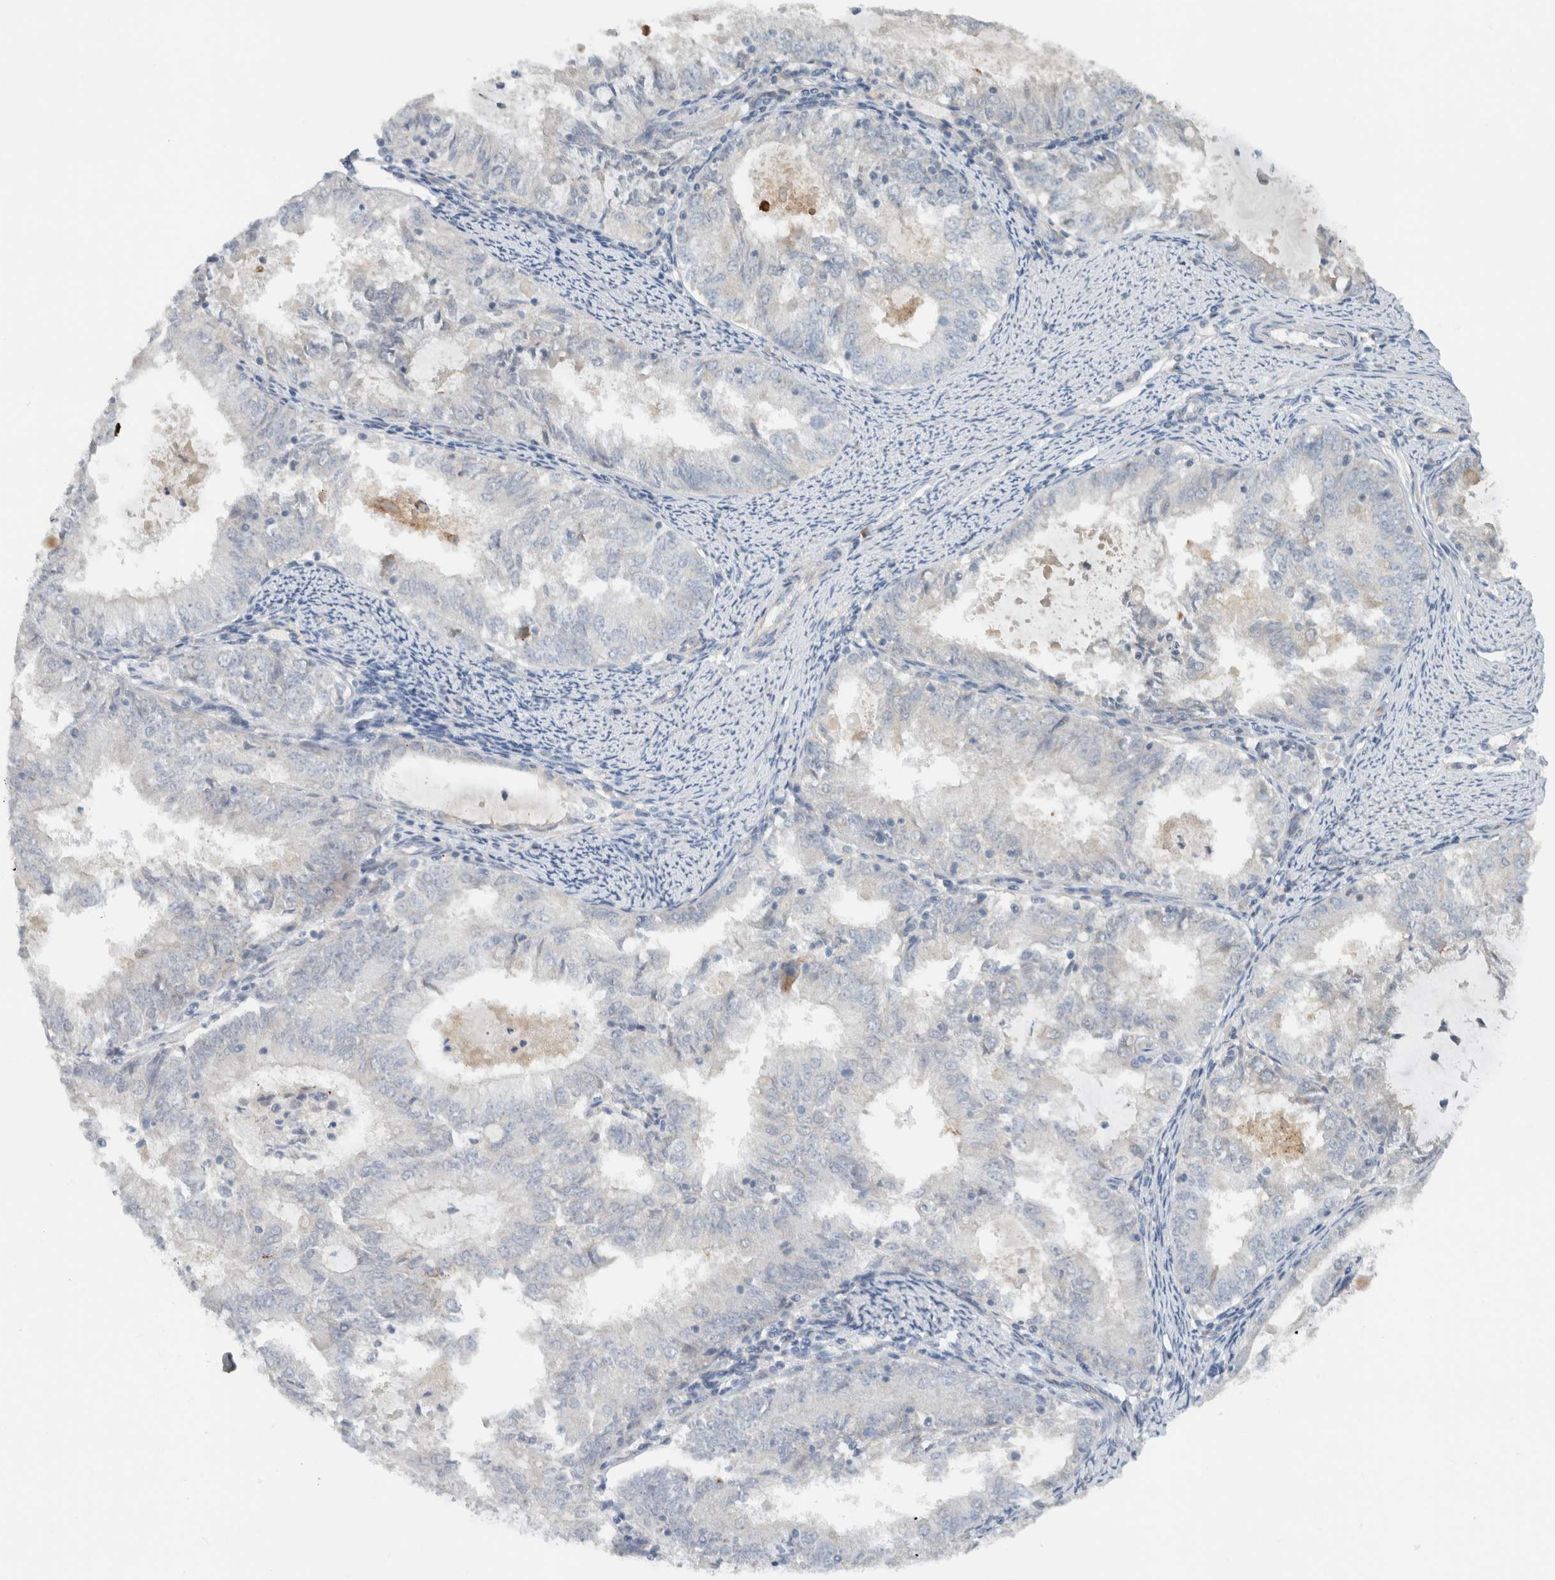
{"staining": {"intensity": "negative", "quantity": "none", "location": "none"}, "tissue": "endometrial cancer", "cell_type": "Tumor cells", "image_type": "cancer", "snomed": [{"axis": "morphology", "description": "Adenocarcinoma, NOS"}, {"axis": "topography", "description": "Endometrium"}], "caption": "Immunohistochemistry (IHC) histopathology image of human adenocarcinoma (endometrial) stained for a protein (brown), which reveals no positivity in tumor cells.", "gene": "ERCC6L2", "patient": {"sex": "female", "age": 57}}